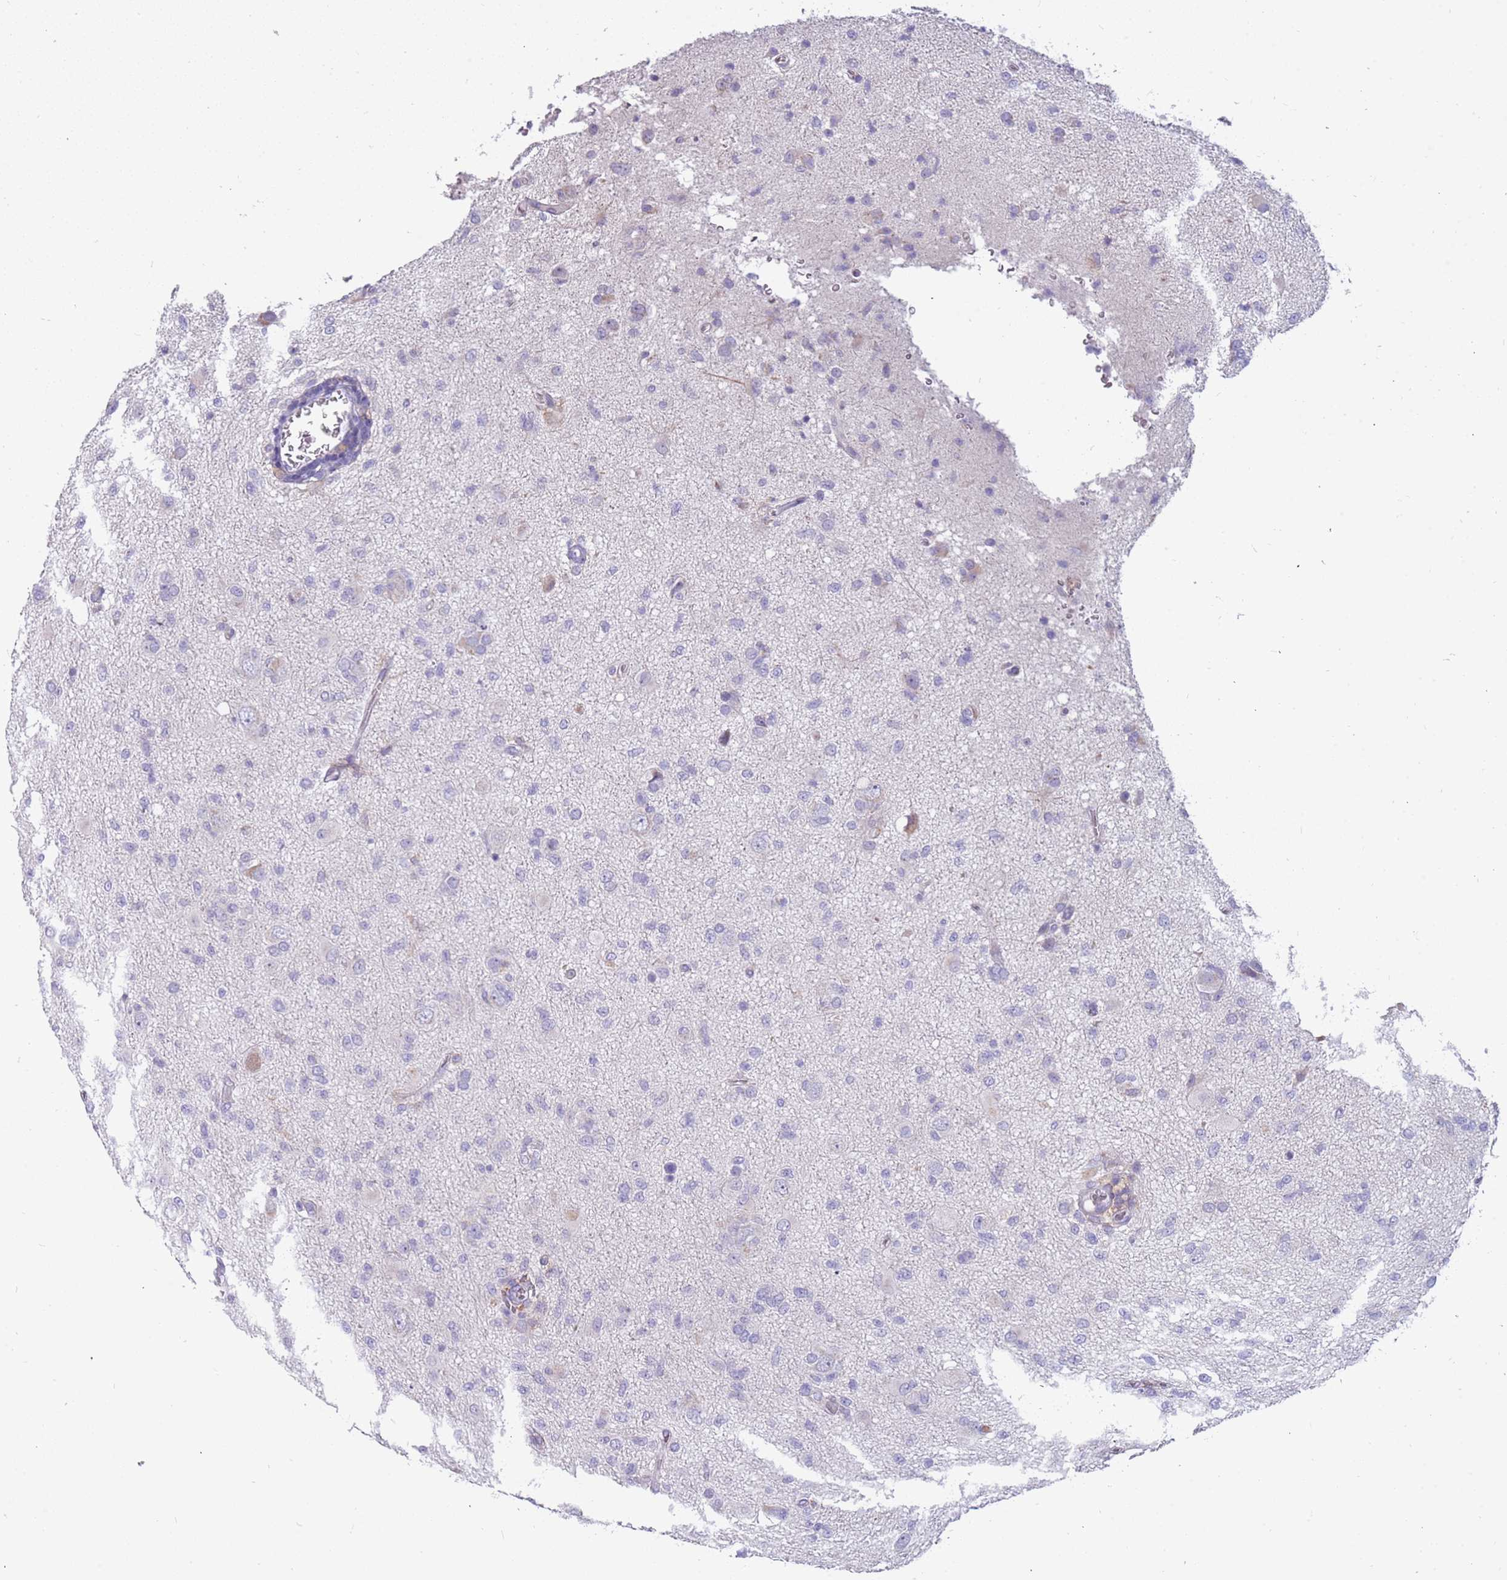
{"staining": {"intensity": "negative", "quantity": "none", "location": "none"}, "tissue": "glioma", "cell_type": "Tumor cells", "image_type": "cancer", "snomed": [{"axis": "morphology", "description": "Glioma, malignant, High grade"}, {"axis": "topography", "description": "Brain"}], "caption": "An immunohistochemistry (IHC) photomicrograph of malignant glioma (high-grade) is shown. There is no staining in tumor cells of malignant glioma (high-grade). The staining was performed using DAB (3,3'-diaminobenzidine) to visualize the protein expression in brown, while the nuclei were stained in blue with hematoxylin (Magnification: 20x).", "gene": "RHCG", "patient": {"sex": "female", "age": 57}}